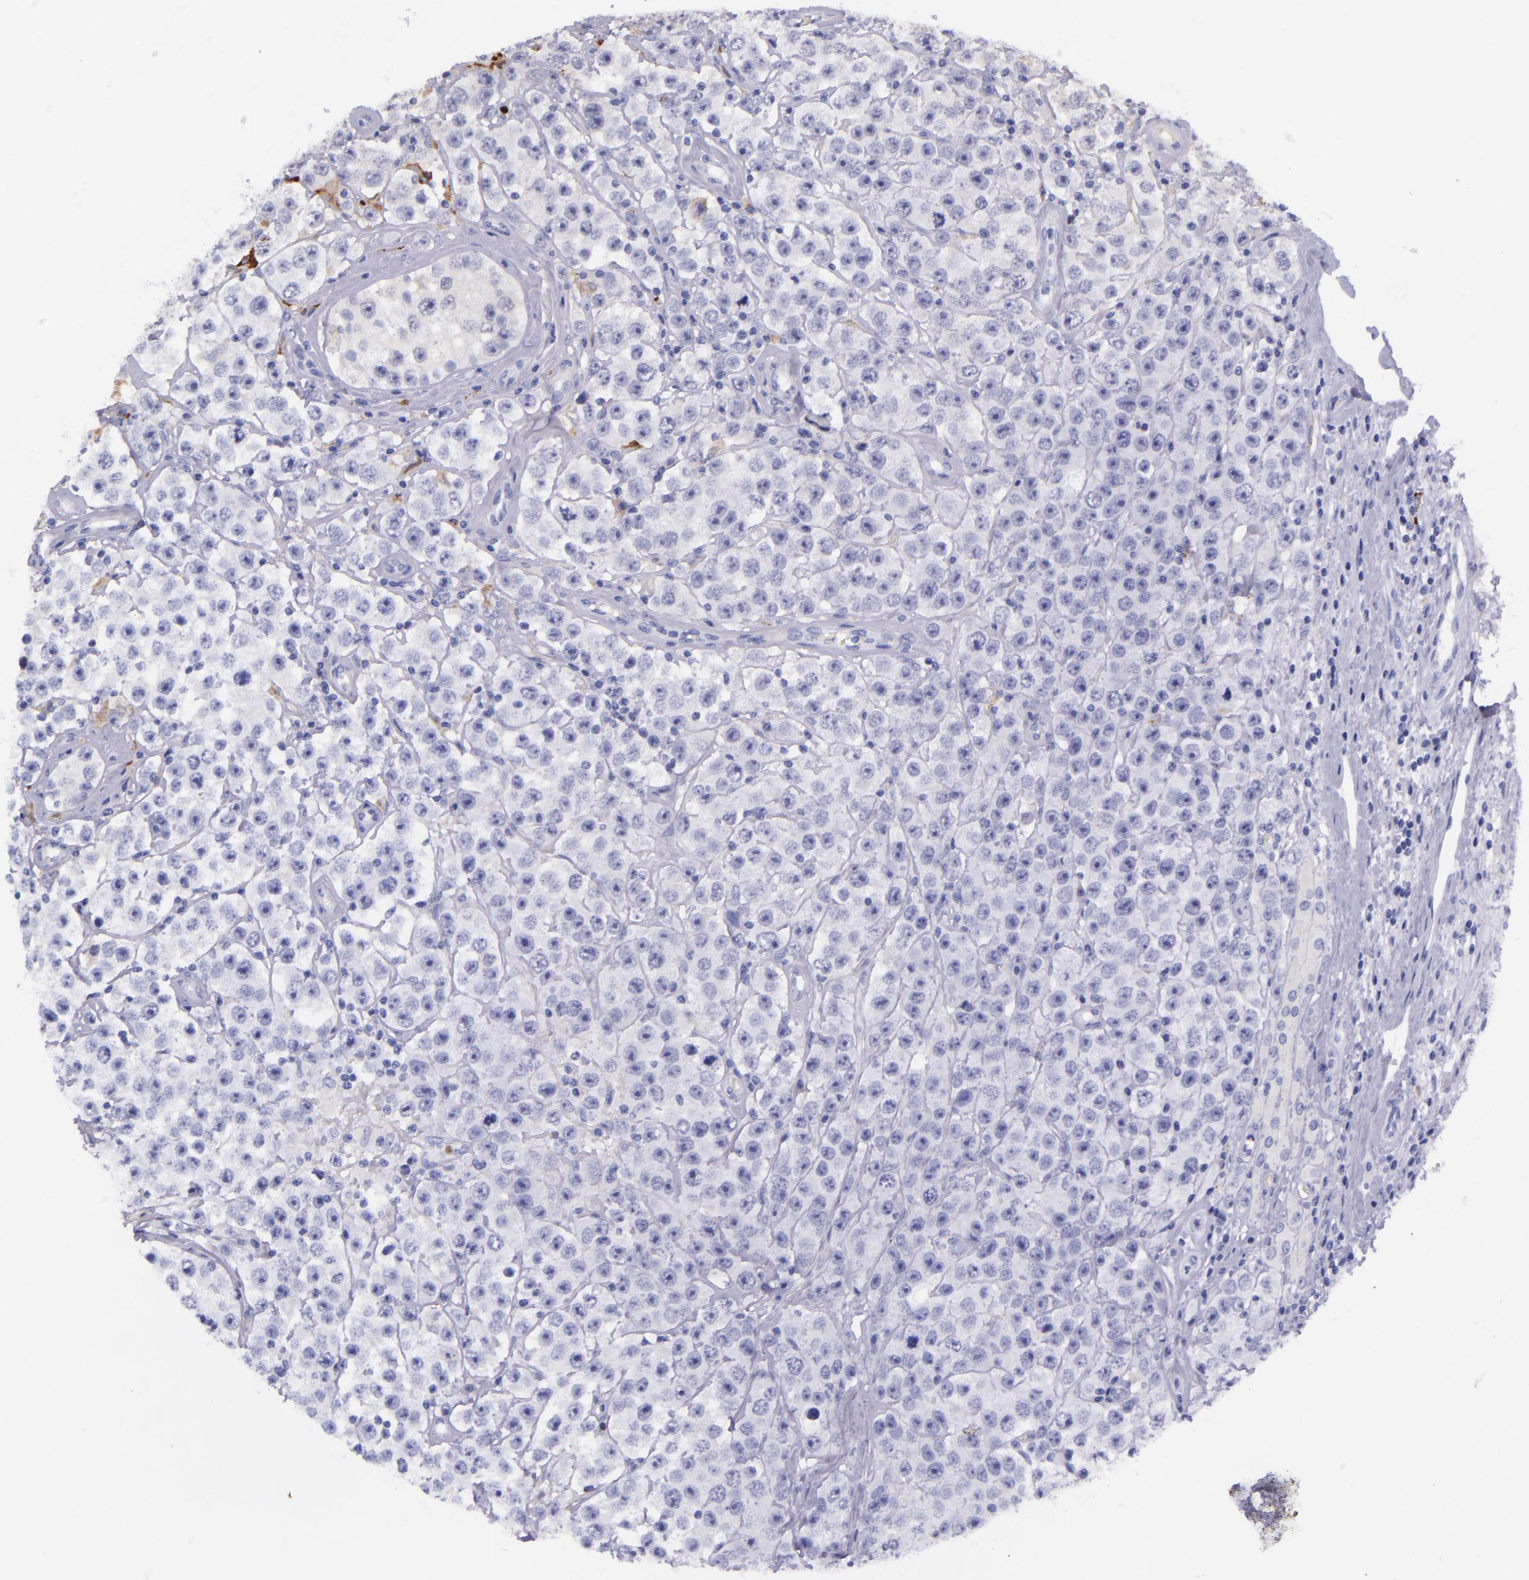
{"staining": {"intensity": "negative", "quantity": "none", "location": "none"}, "tissue": "testis cancer", "cell_type": "Tumor cells", "image_type": "cancer", "snomed": [{"axis": "morphology", "description": "Seminoma, NOS"}, {"axis": "topography", "description": "Testis"}], "caption": "Immunohistochemistry of human seminoma (testis) reveals no positivity in tumor cells.", "gene": "KNG1", "patient": {"sex": "male", "age": 52}}